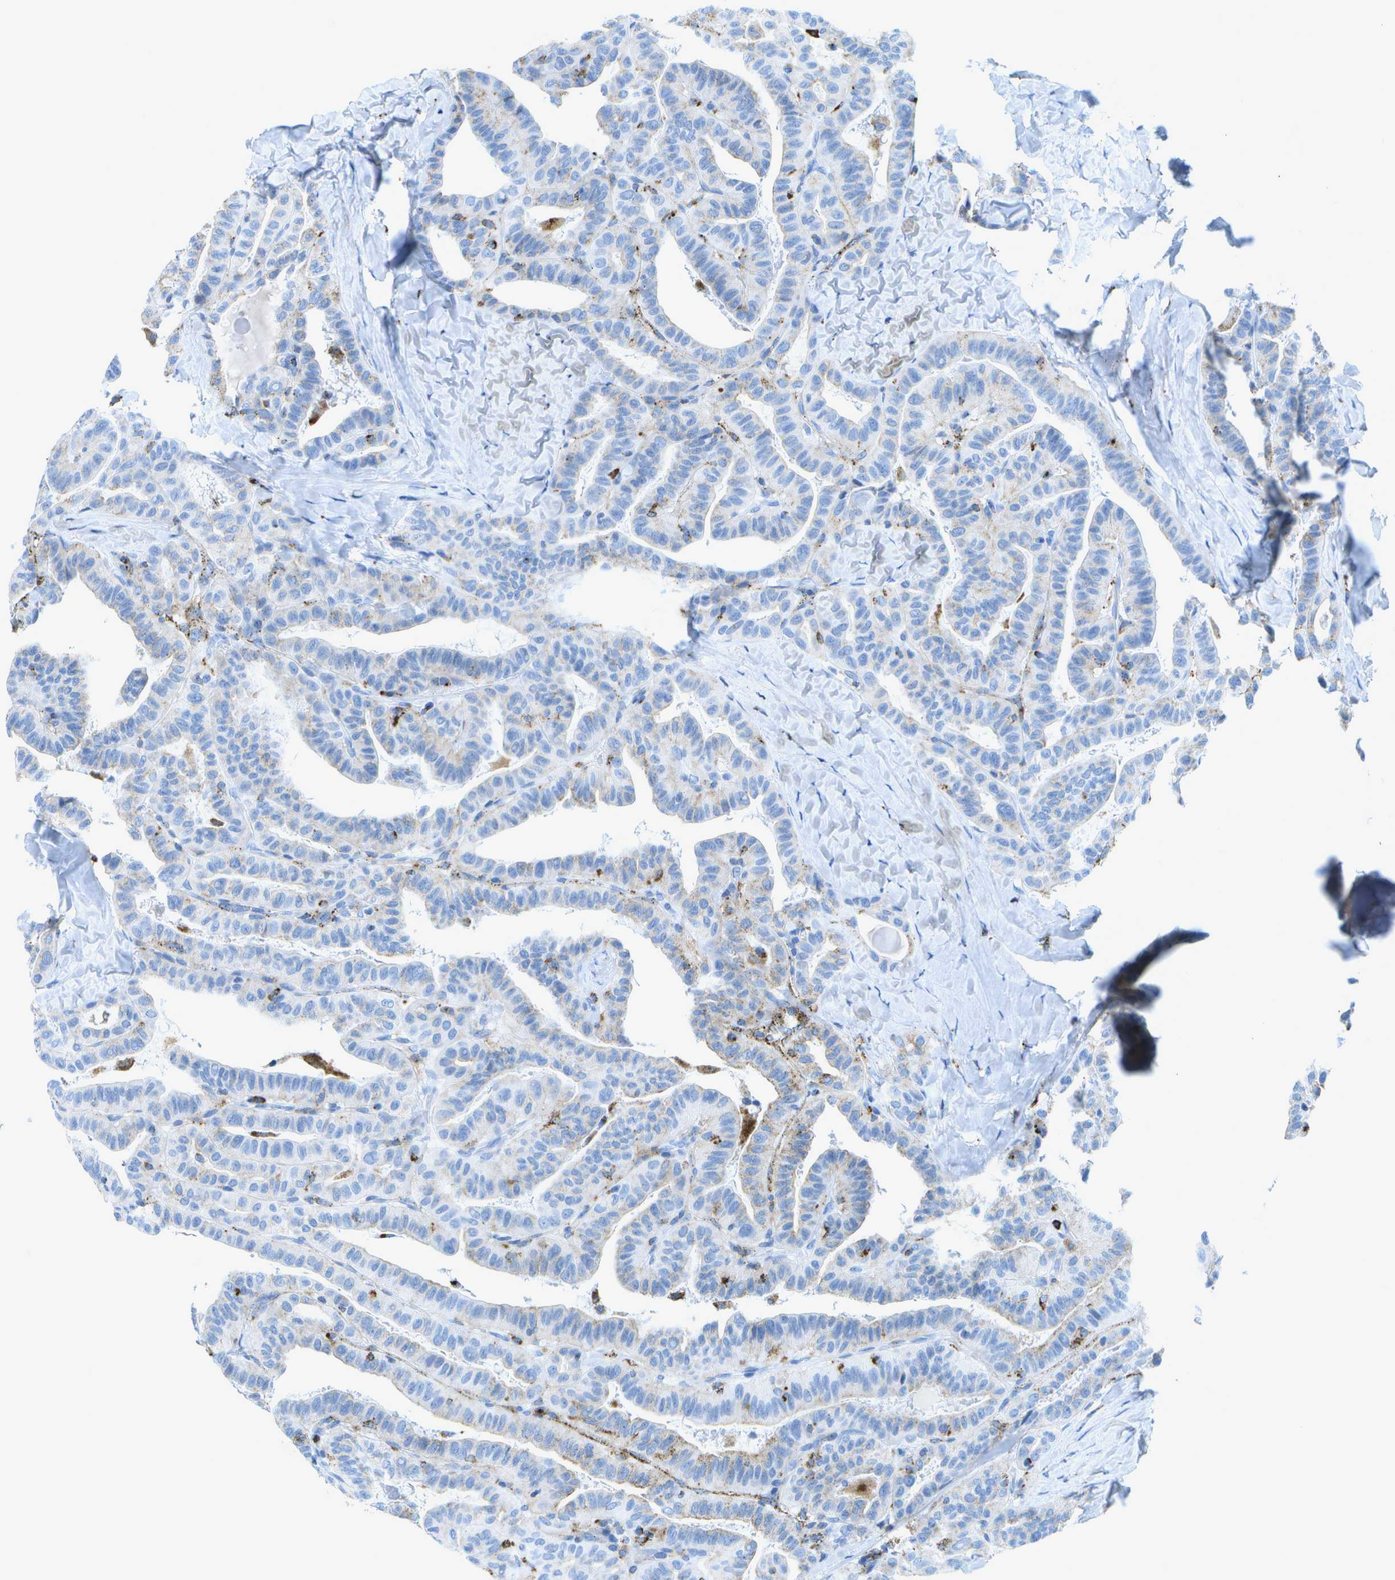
{"staining": {"intensity": "negative", "quantity": "none", "location": "none"}, "tissue": "thyroid cancer", "cell_type": "Tumor cells", "image_type": "cancer", "snomed": [{"axis": "morphology", "description": "Papillary adenocarcinoma, NOS"}, {"axis": "topography", "description": "Thyroid gland"}], "caption": "An immunohistochemistry (IHC) image of papillary adenocarcinoma (thyroid) is shown. There is no staining in tumor cells of papillary adenocarcinoma (thyroid). The staining was performed using DAB (3,3'-diaminobenzidine) to visualize the protein expression in brown, while the nuclei were stained in blue with hematoxylin (Magnification: 20x).", "gene": "PRCP", "patient": {"sex": "male", "age": 77}}